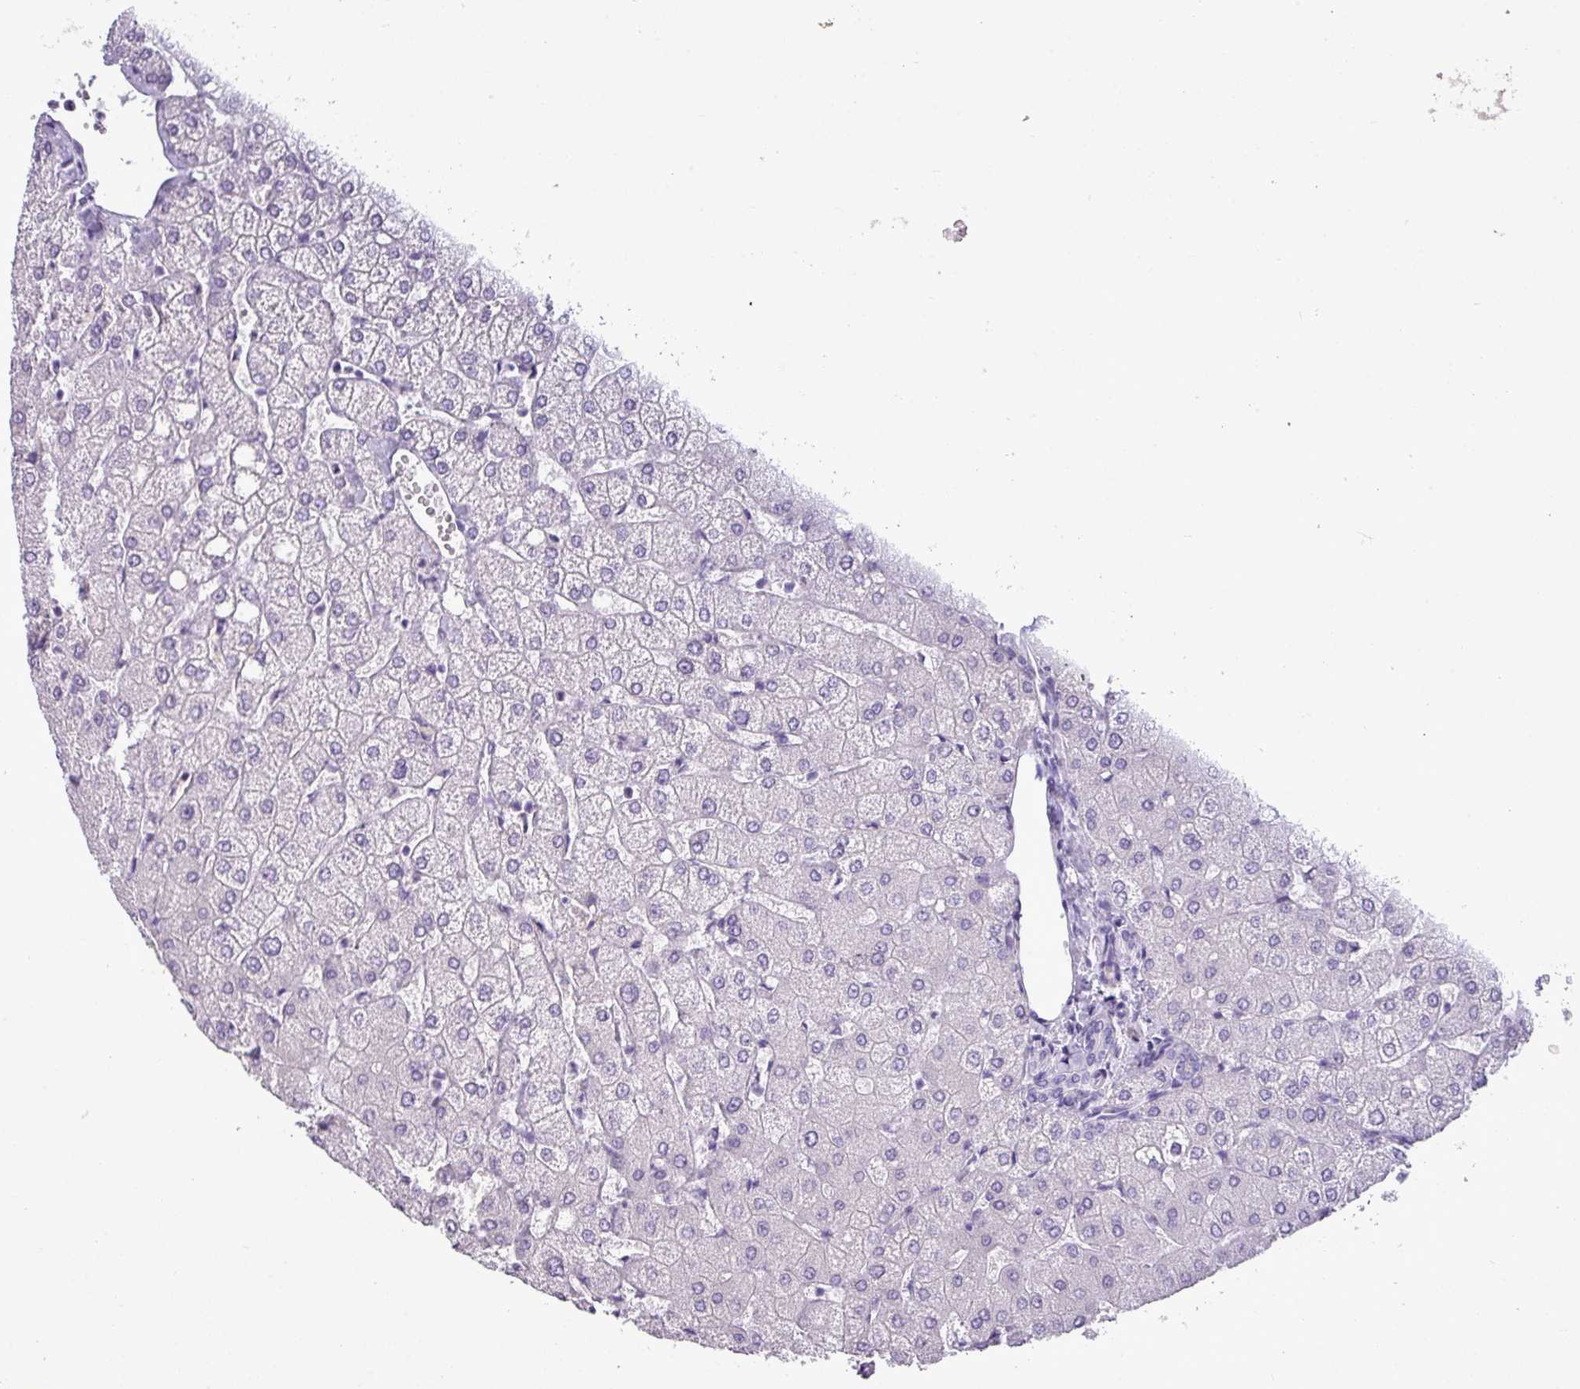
{"staining": {"intensity": "negative", "quantity": "none", "location": "none"}, "tissue": "liver", "cell_type": "Cholangiocytes", "image_type": "normal", "snomed": [{"axis": "morphology", "description": "Normal tissue, NOS"}, {"axis": "topography", "description": "Liver"}], "caption": "This is an immunohistochemistry (IHC) histopathology image of unremarkable human liver. There is no positivity in cholangiocytes.", "gene": "TMEM91", "patient": {"sex": "female", "age": 54}}